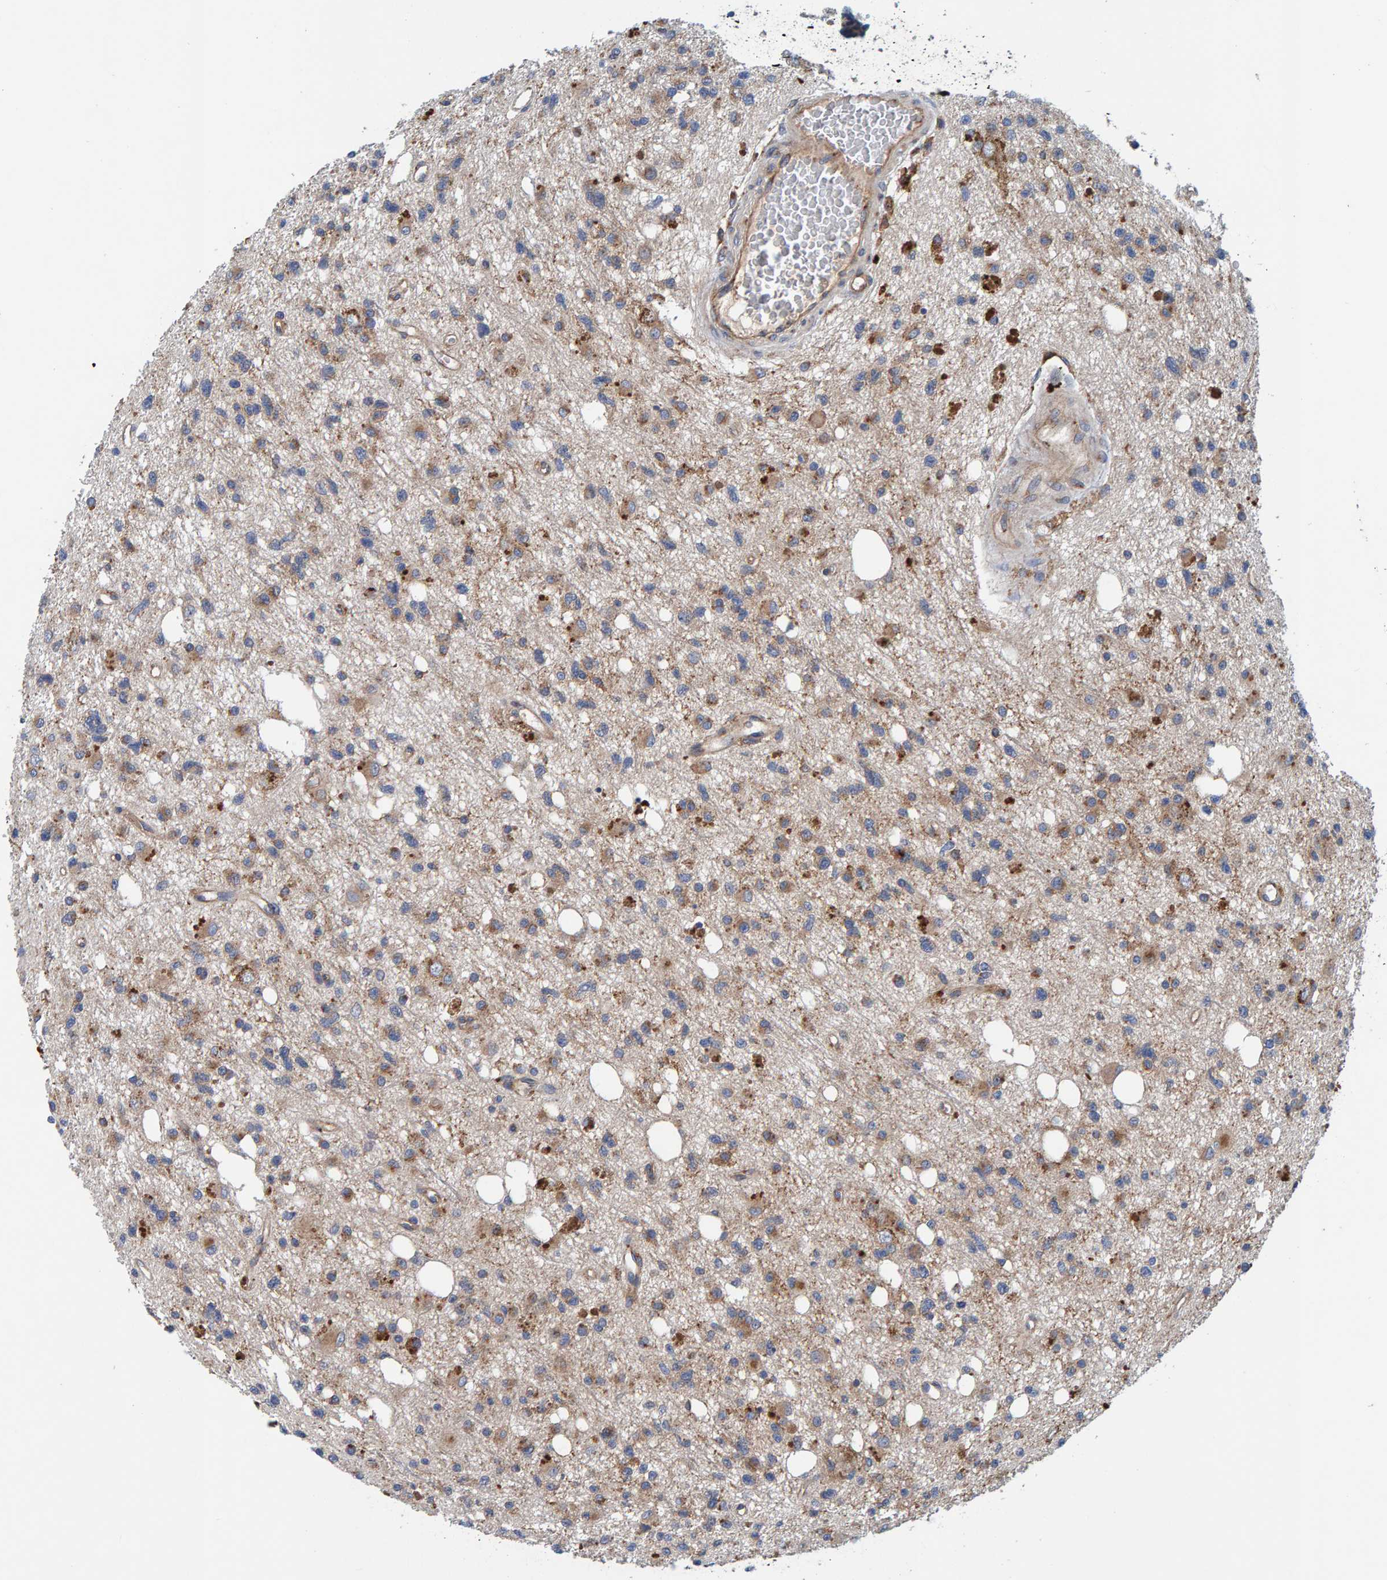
{"staining": {"intensity": "moderate", "quantity": ">75%", "location": "cytoplasmic/membranous"}, "tissue": "glioma", "cell_type": "Tumor cells", "image_type": "cancer", "snomed": [{"axis": "morphology", "description": "Glioma, malignant, High grade"}, {"axis": "topography", "description": "Brain"}], "caption": "This is an image of immunohistochemistry (IHC) staining of high-grade glioma (malignant), which shows moderate positivity in the cytoplasmic/membranous of tumor cells.", "gene": "MKLN1", "patient": {"sex": "female", "age": 62}}